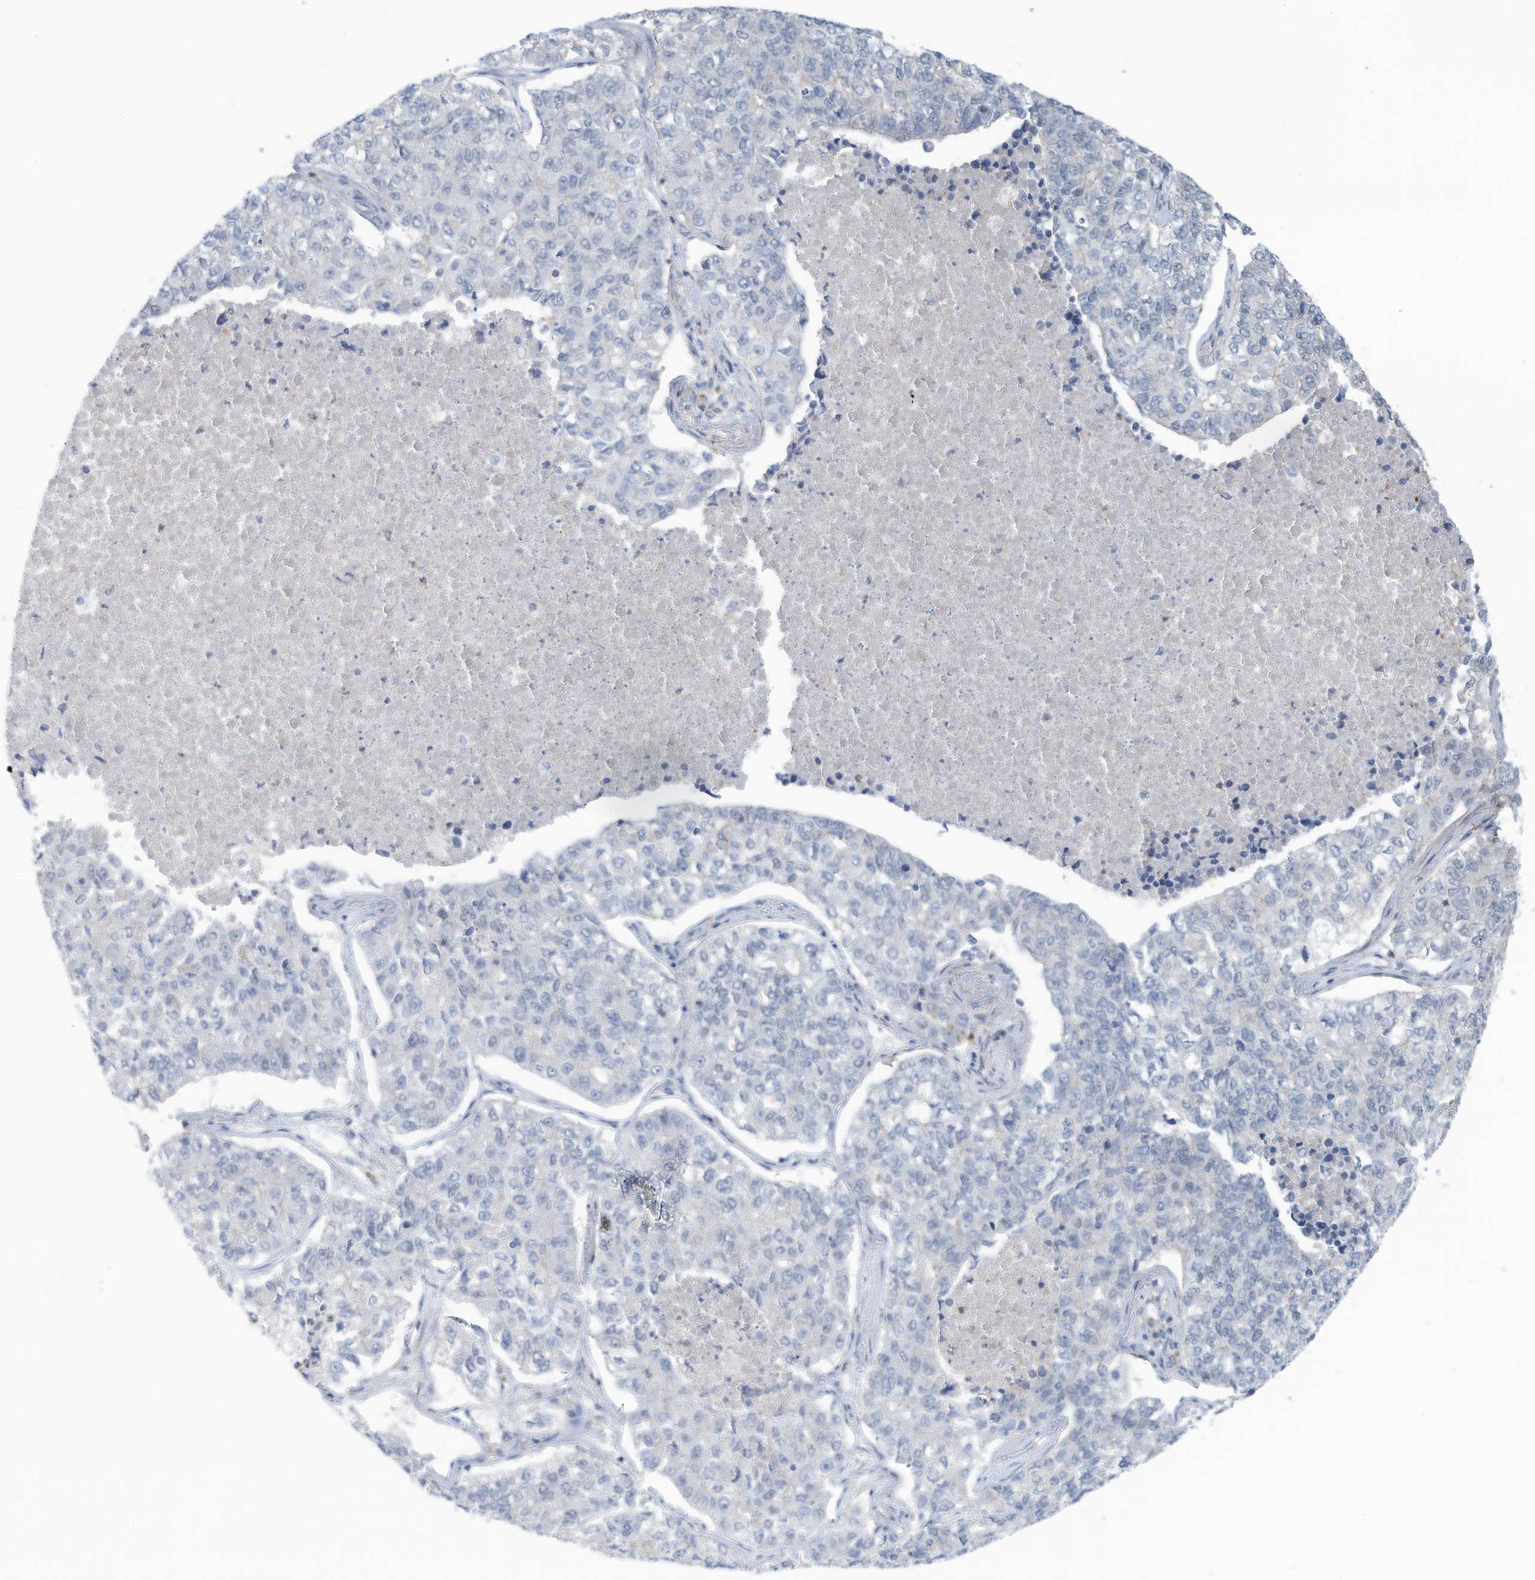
{"staining": {"intensity": "negative", "quantity": "none", "location": "none"}, "tissue": "lung cancer", "cell_type": "Tumor cells", "image_type": "cancer", "snomed": [{"axis": "morphology", "description": "Adenocarcinoma, NOS"}, {"axis": "topography", "description": "Lung"}], "caption": "Immunohistochemical staining of human lung adenocarcinoma shows no significant positivity in tumor cells. Nuclei are stained in blue.", "gene": "ZNF846", "patient": {"sex": "male", "age": 49}}